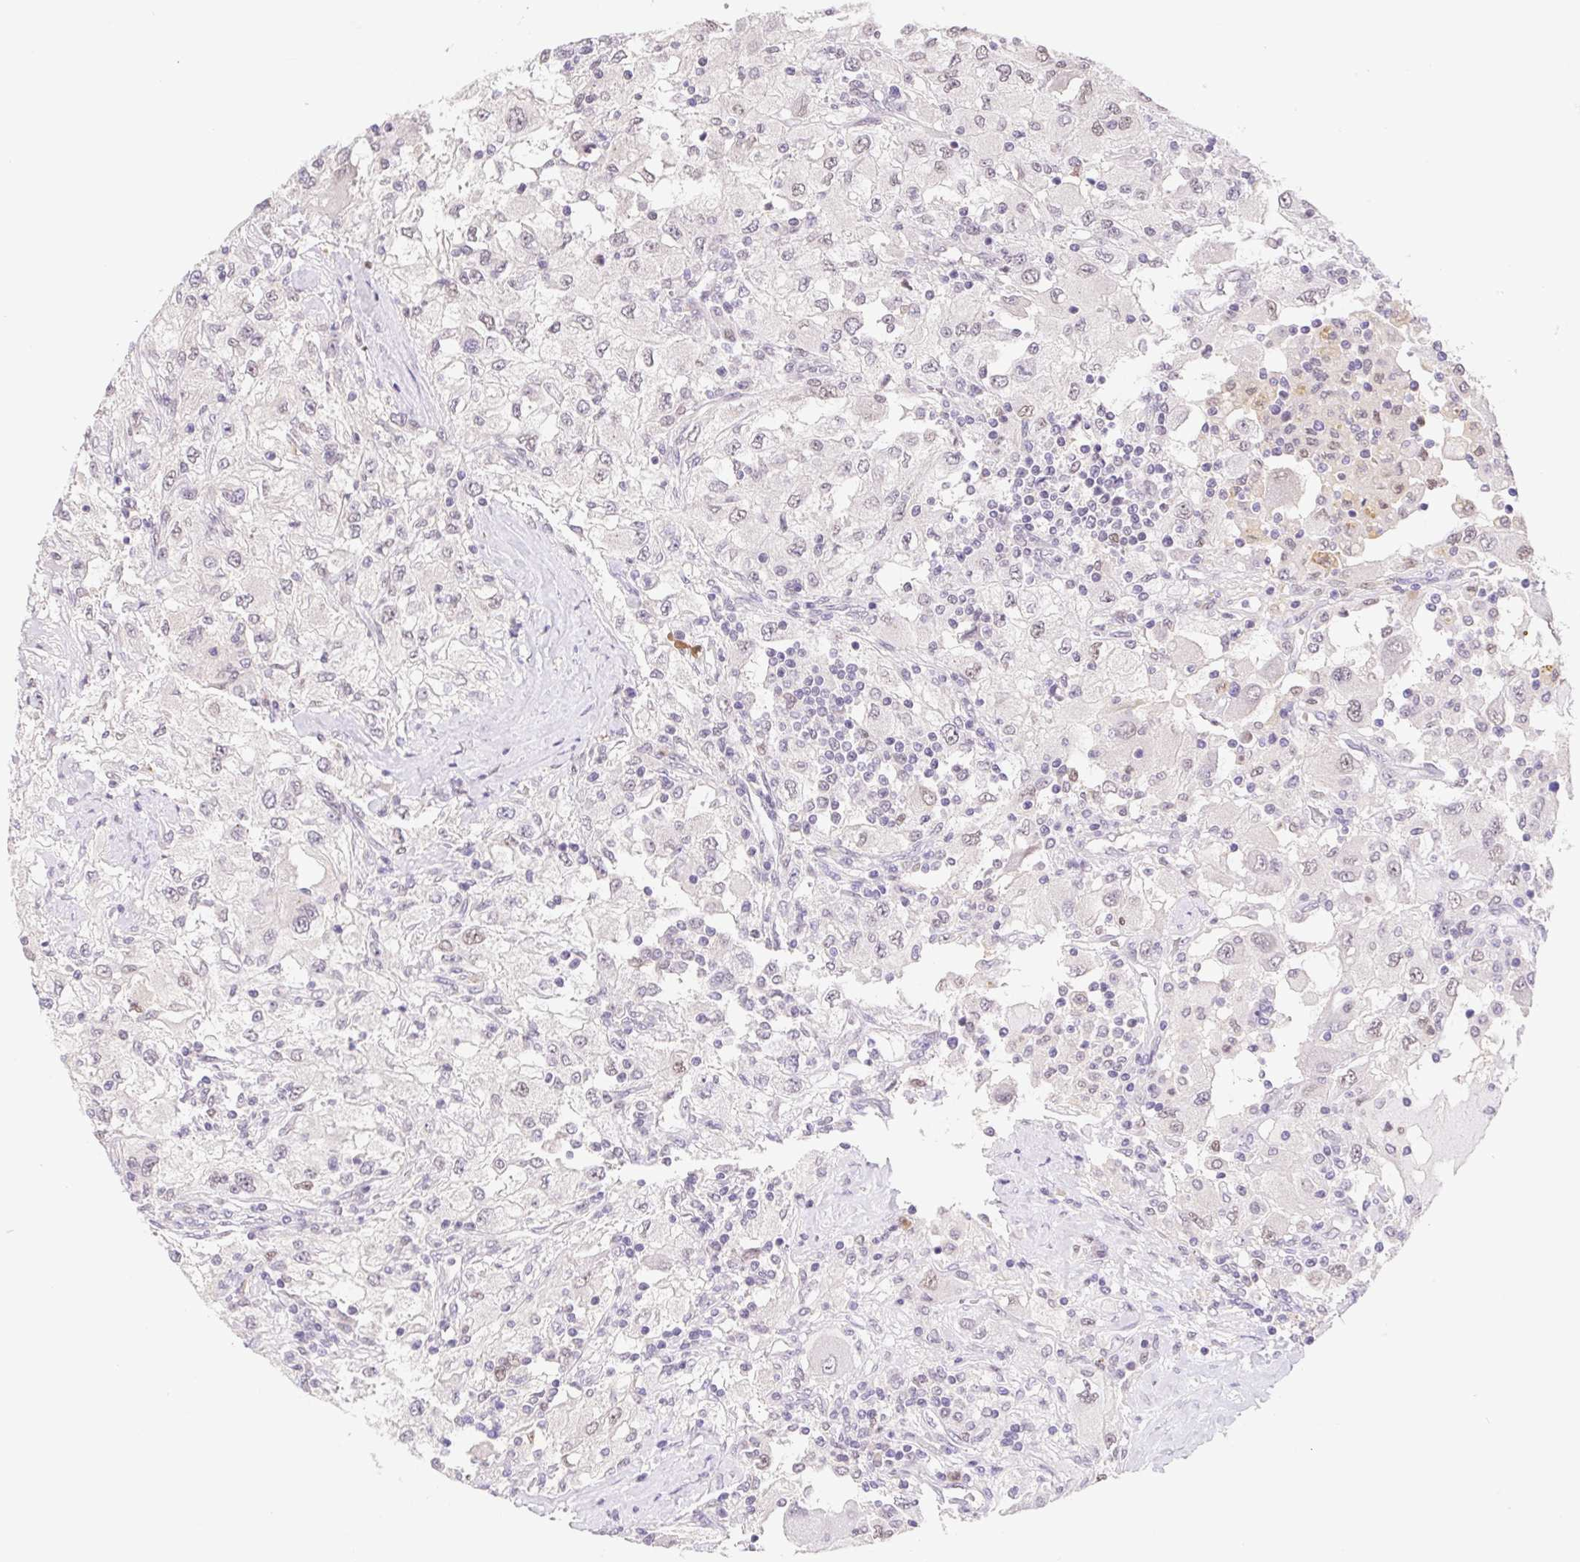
{"staining": {"intensity": "negative", "quantity": "none", "location": "none"}, "tissue": "renal cancer", "cell_type": "Tumor cells", "image_type": "cancer", "snomed": [{"axis": "morphology", "description": "Adenocarcinoma, NOS"}, {"axis": "topography", "description": "Kidney"}], "caption": "An IHC micrograph of adenocarcinoma (renal) is shown. There is no staining in tumor cells of adenocarcinoma (renal).", "gene": "L3MBTL4", "patient": {"sex": "female", "age": 67}}